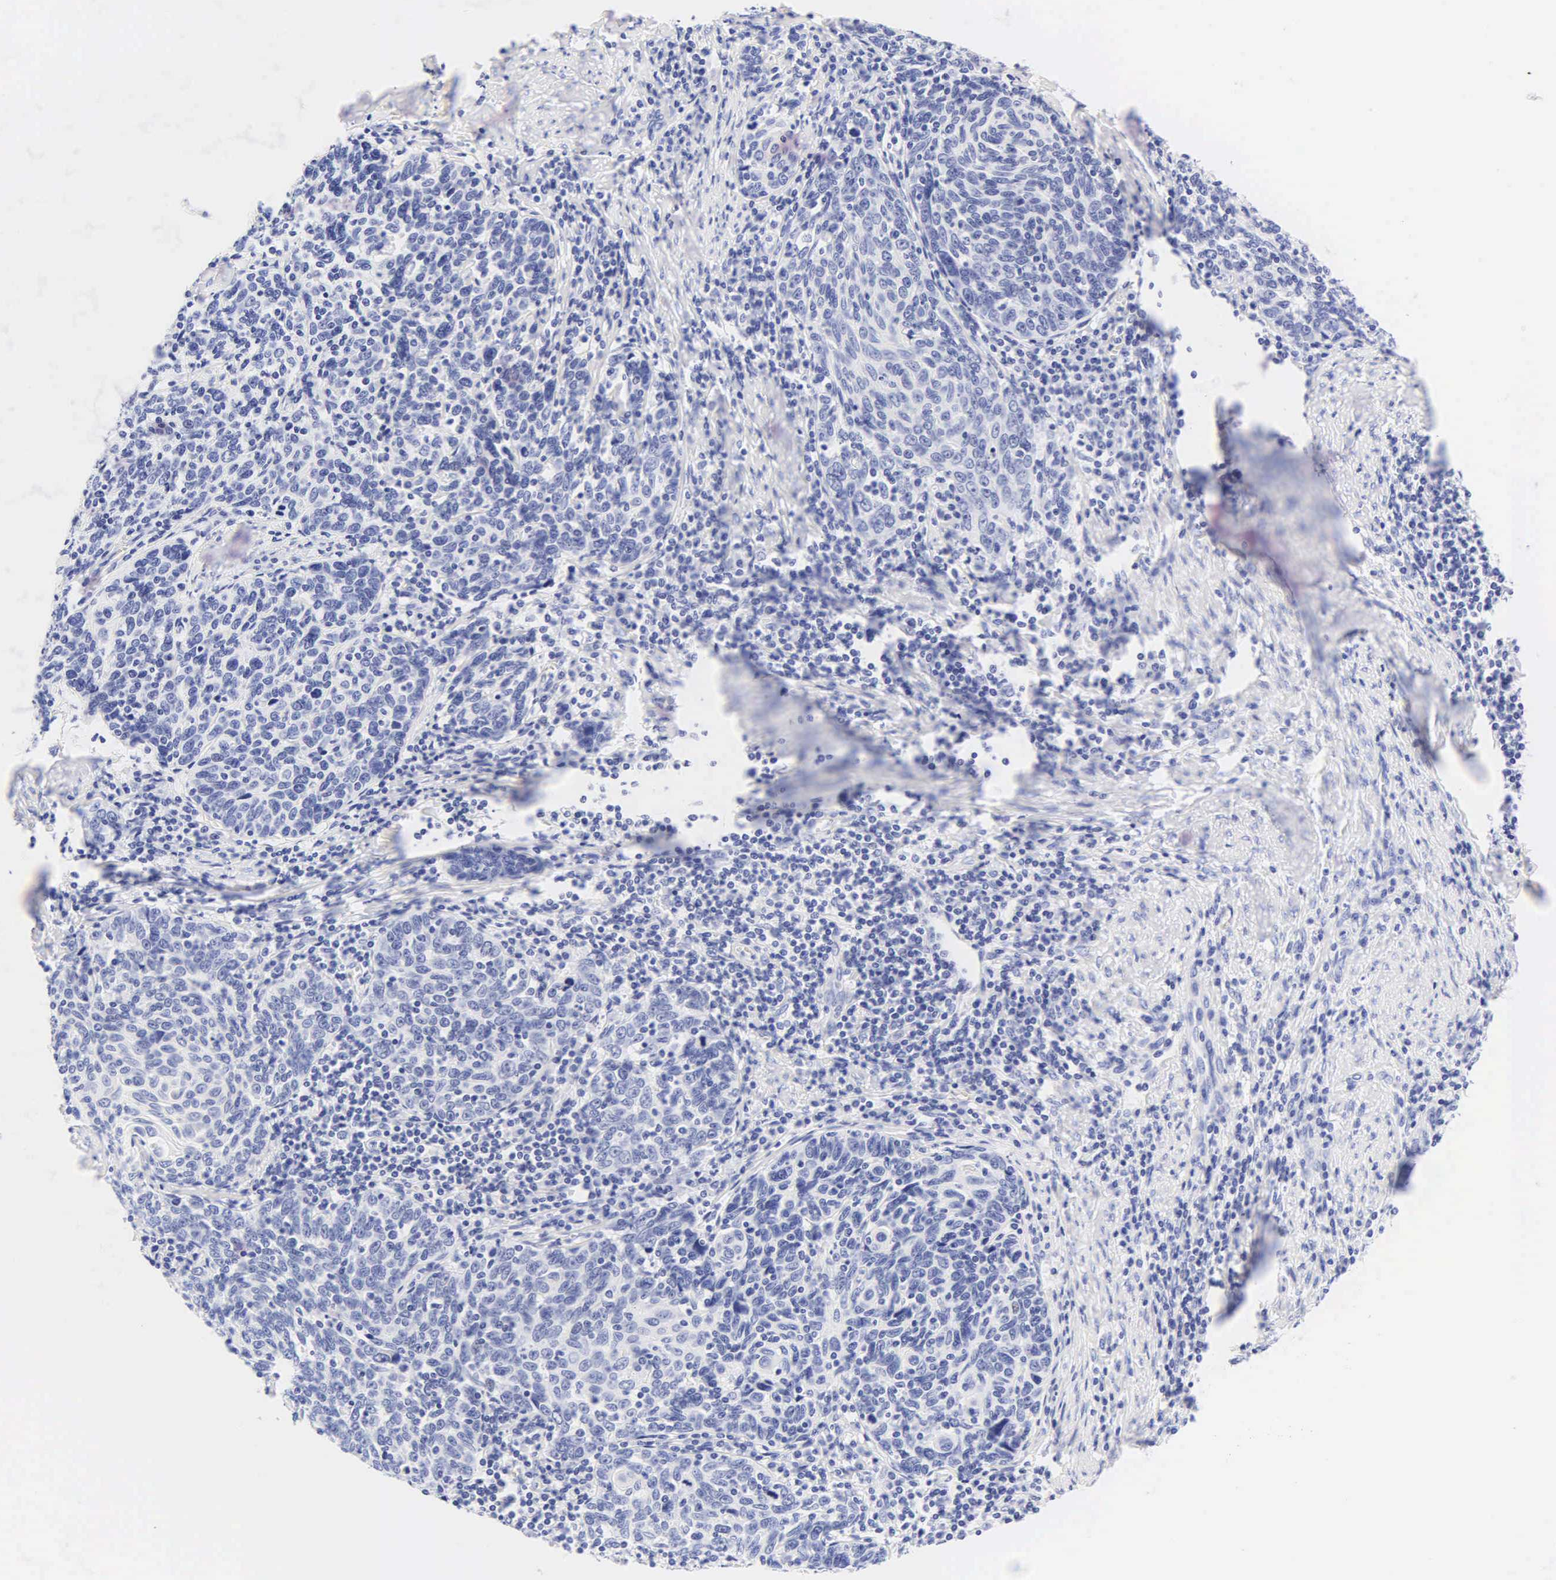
{"staining": {"intensity": "negative", "quantity": "none", "location": "none"}, "tissue": "cervical cancer", "cell_type": "Tumor cells", "image_type": "cancer", "snomed": [{"axis": "morphology", "description": "Squamous cell carcinoma, NOS"}, {"axis": "topography", "description": "Cervix"}], "caption": "Immunohistochemistry (IHC) of squamous cell carcinoma (cervical) exhibits no staining in tumor cells.", "gene": "KRT20", "patient": {"sex": "female", "age": 41}}